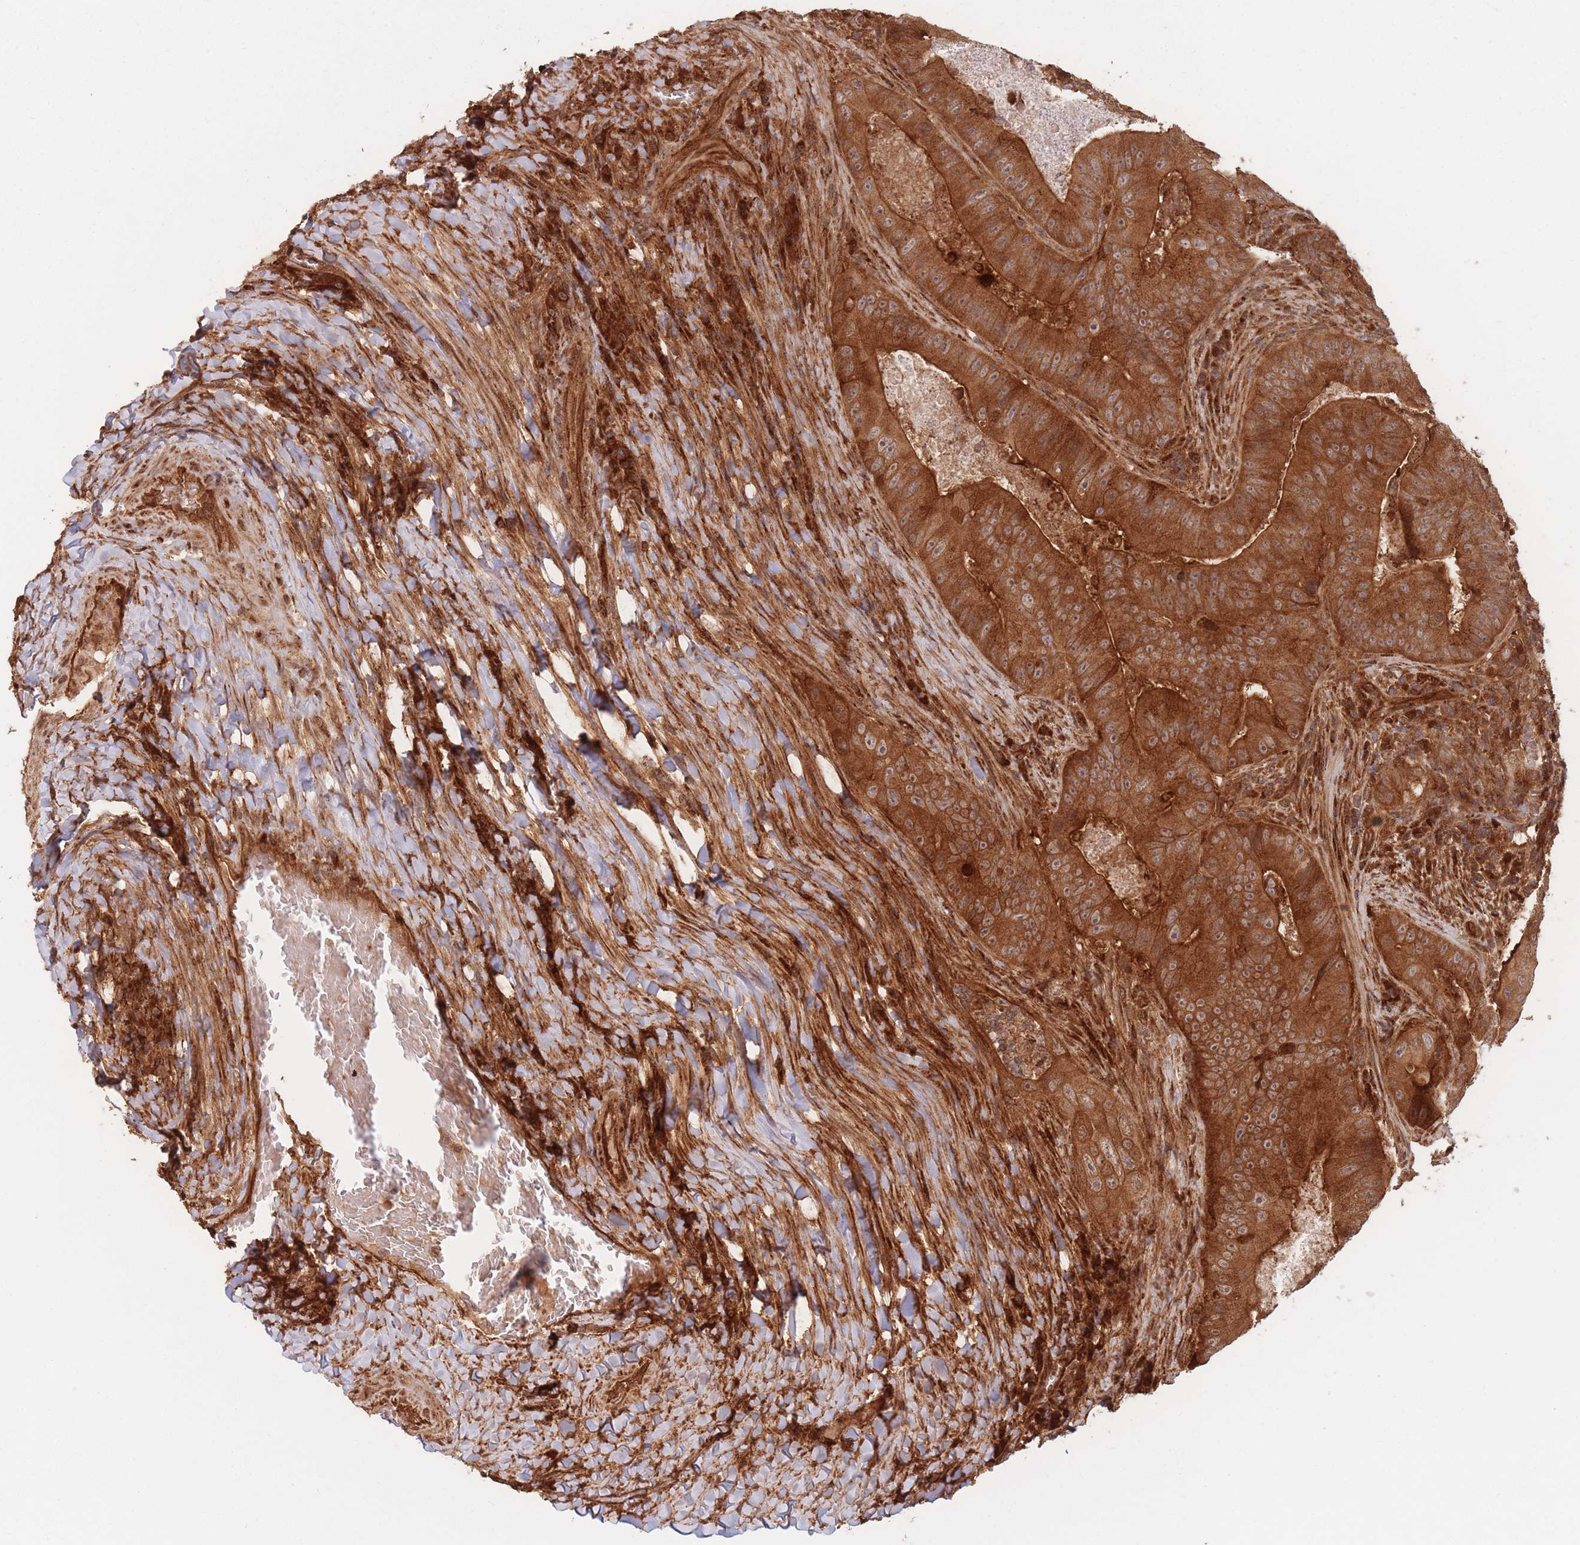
{"staining": {"intensity": "strong", "quantity": ">75%", "location": "cytoplasmic/membranous"}, "tissue": "colorectal cancer", "cell_type": "Tumor cells", "image_type": "cancer", "snomed": [{"axis": "morphology", "description": "Adenocarcinoma, NOS"}, {"axis": "topography", "description": "Colon"}], "caption": "A high-resolution micrograph shows IHC staining of colorectal cancer, which exhibits strong cytoplasmic/membranous expression in approximately >75% of tumor cells. Nuclei are stained in blue.", "gene": "PODXL2", "patient": {"sex": "female", "age": 86}}